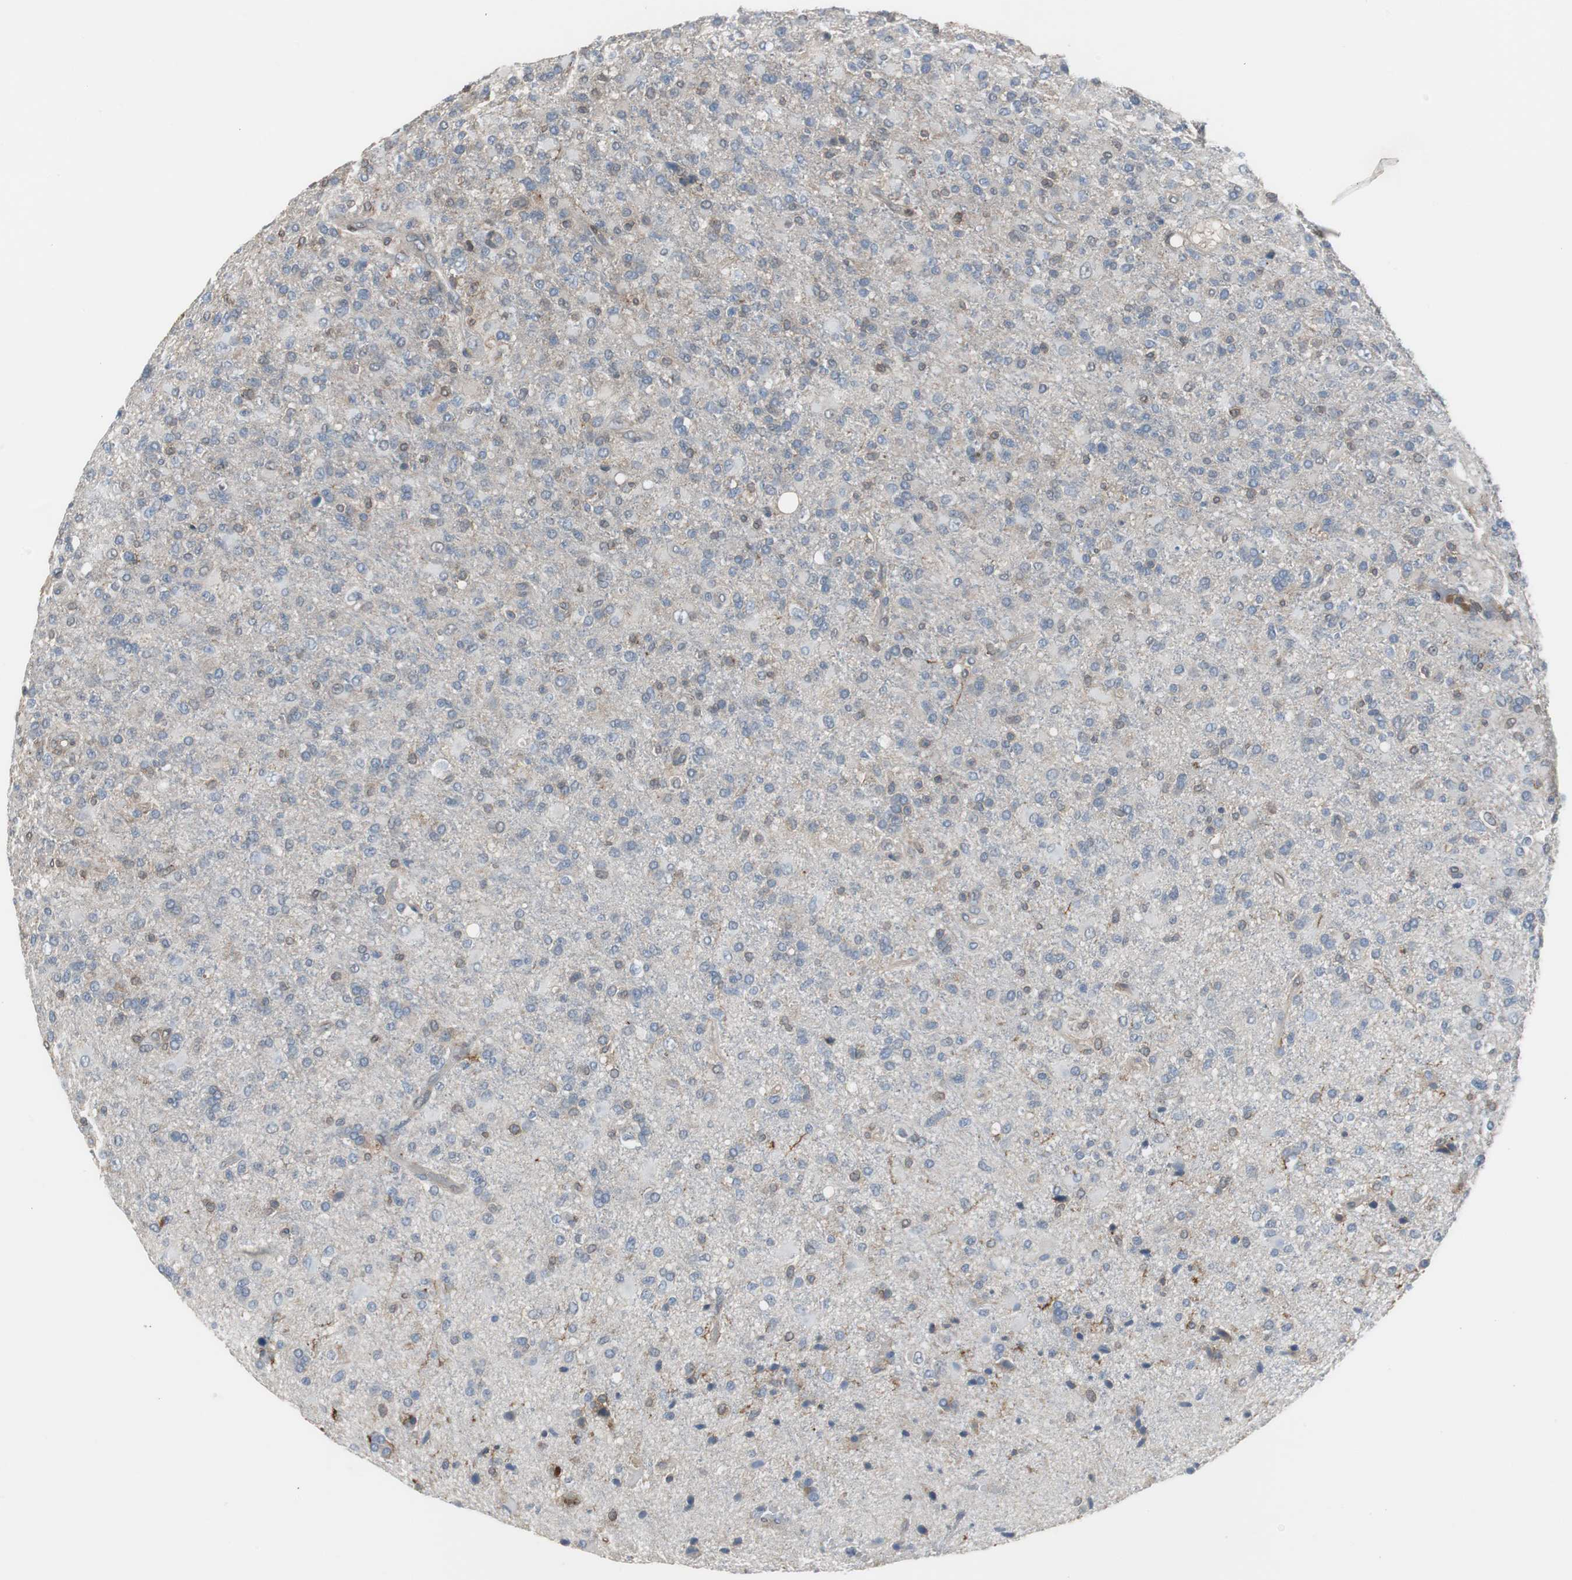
{"staining": {"intensity": "weak", "quantity": "<25%", "location": "cytoplasmic/membranous"}, "tissue": "glioma", "cell_type": "Tumor cells", "image_type": "cancer", "snomed": [{"axis": "morphology", "description": "Glioma, malignant, High grade"}, {"axis": "topography", "description": "Brain"}], "caption": "Protein analysis of glioma exhibits no significant positivity in tumor cells.", "gene": "ANXA4", "patient": {"sex": "male", "age": 71}}